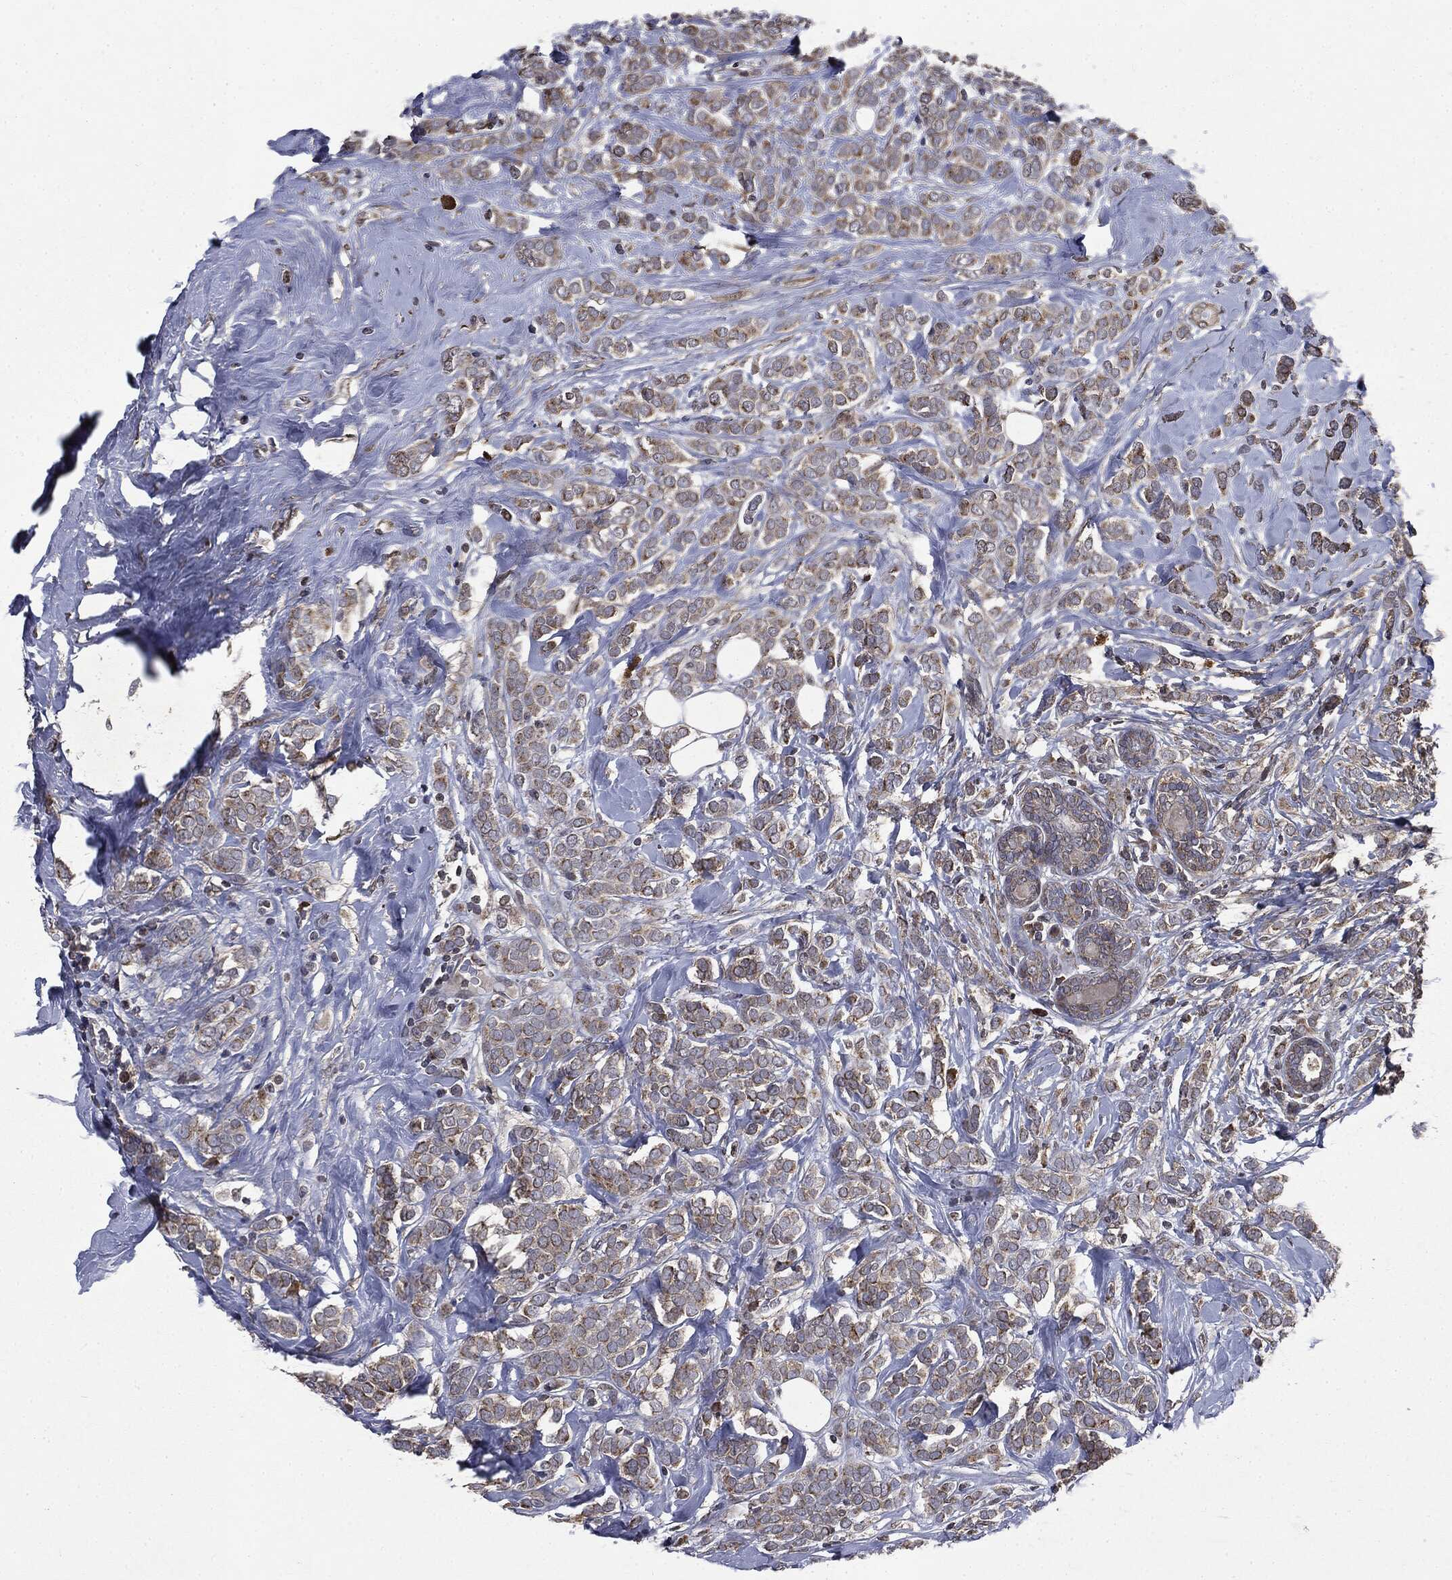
{"staining": {"intensity": "moderate", "quantity": "25%-75%", "location": "cytoplasmic/membranous"}, "tissue": "breast cancer", "cell_type": "Tumor cells", "image_type": "cancer", "snomed": [{"axis": "morphology", "description": "Lobular carcinoma"}, {"axis": "topography", "description": "Breast"}], "caption": "Protein analysis of breast cancer (lobular carcinoma) tissue reveals moderate cytoplasmic/membranous expression in approximately 25%-75% of tumor cells.", "gene": "PLPPR2", "patient": {"sex": "female", "age": 49}}